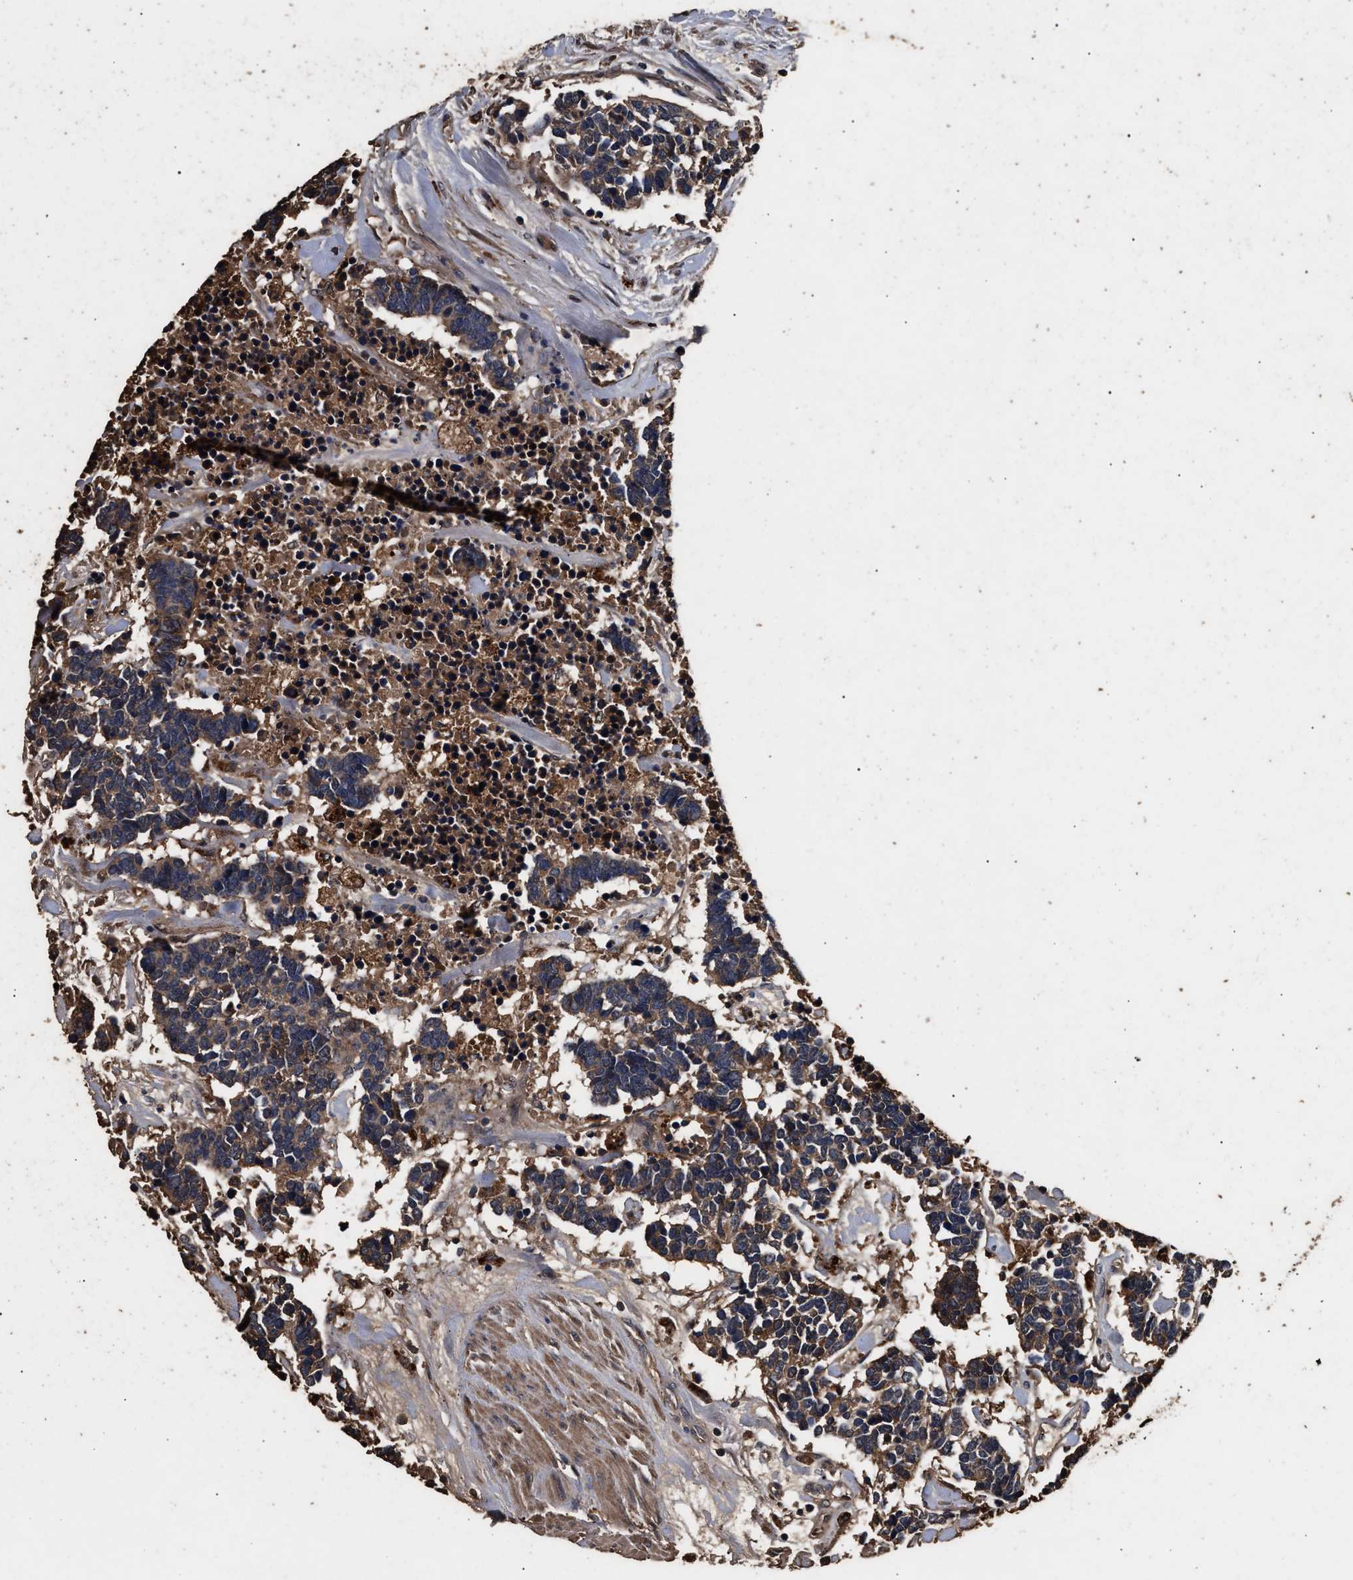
{"staining": {"intensity": "moderate", "quantity": ">75%", "location": "cytoplasmic/membranous"}, "tissue": "carcinoid", "cell_type": "Tumor cells", "image_type": "cancer", "snomed": [{"axis": "morphology", "description": "Carcinoma, NOS"}, {"axis": "morphology", "description": "Carcinoid, malignant, NOS"}, {"axis": "topography", "description": "Urinary bladder"}], "caption": "High-magnification brightfield microscopy of carcinoid (malignant) stained with DAB (brown) and counterstained with hematoxylin (blue). tumor cells exhibit moderate cytoplasmic/membranous expression is identified in approximately>75% of cells.", "gene": "KYAT1", "patient": {"sex": "male", "age": 57}}